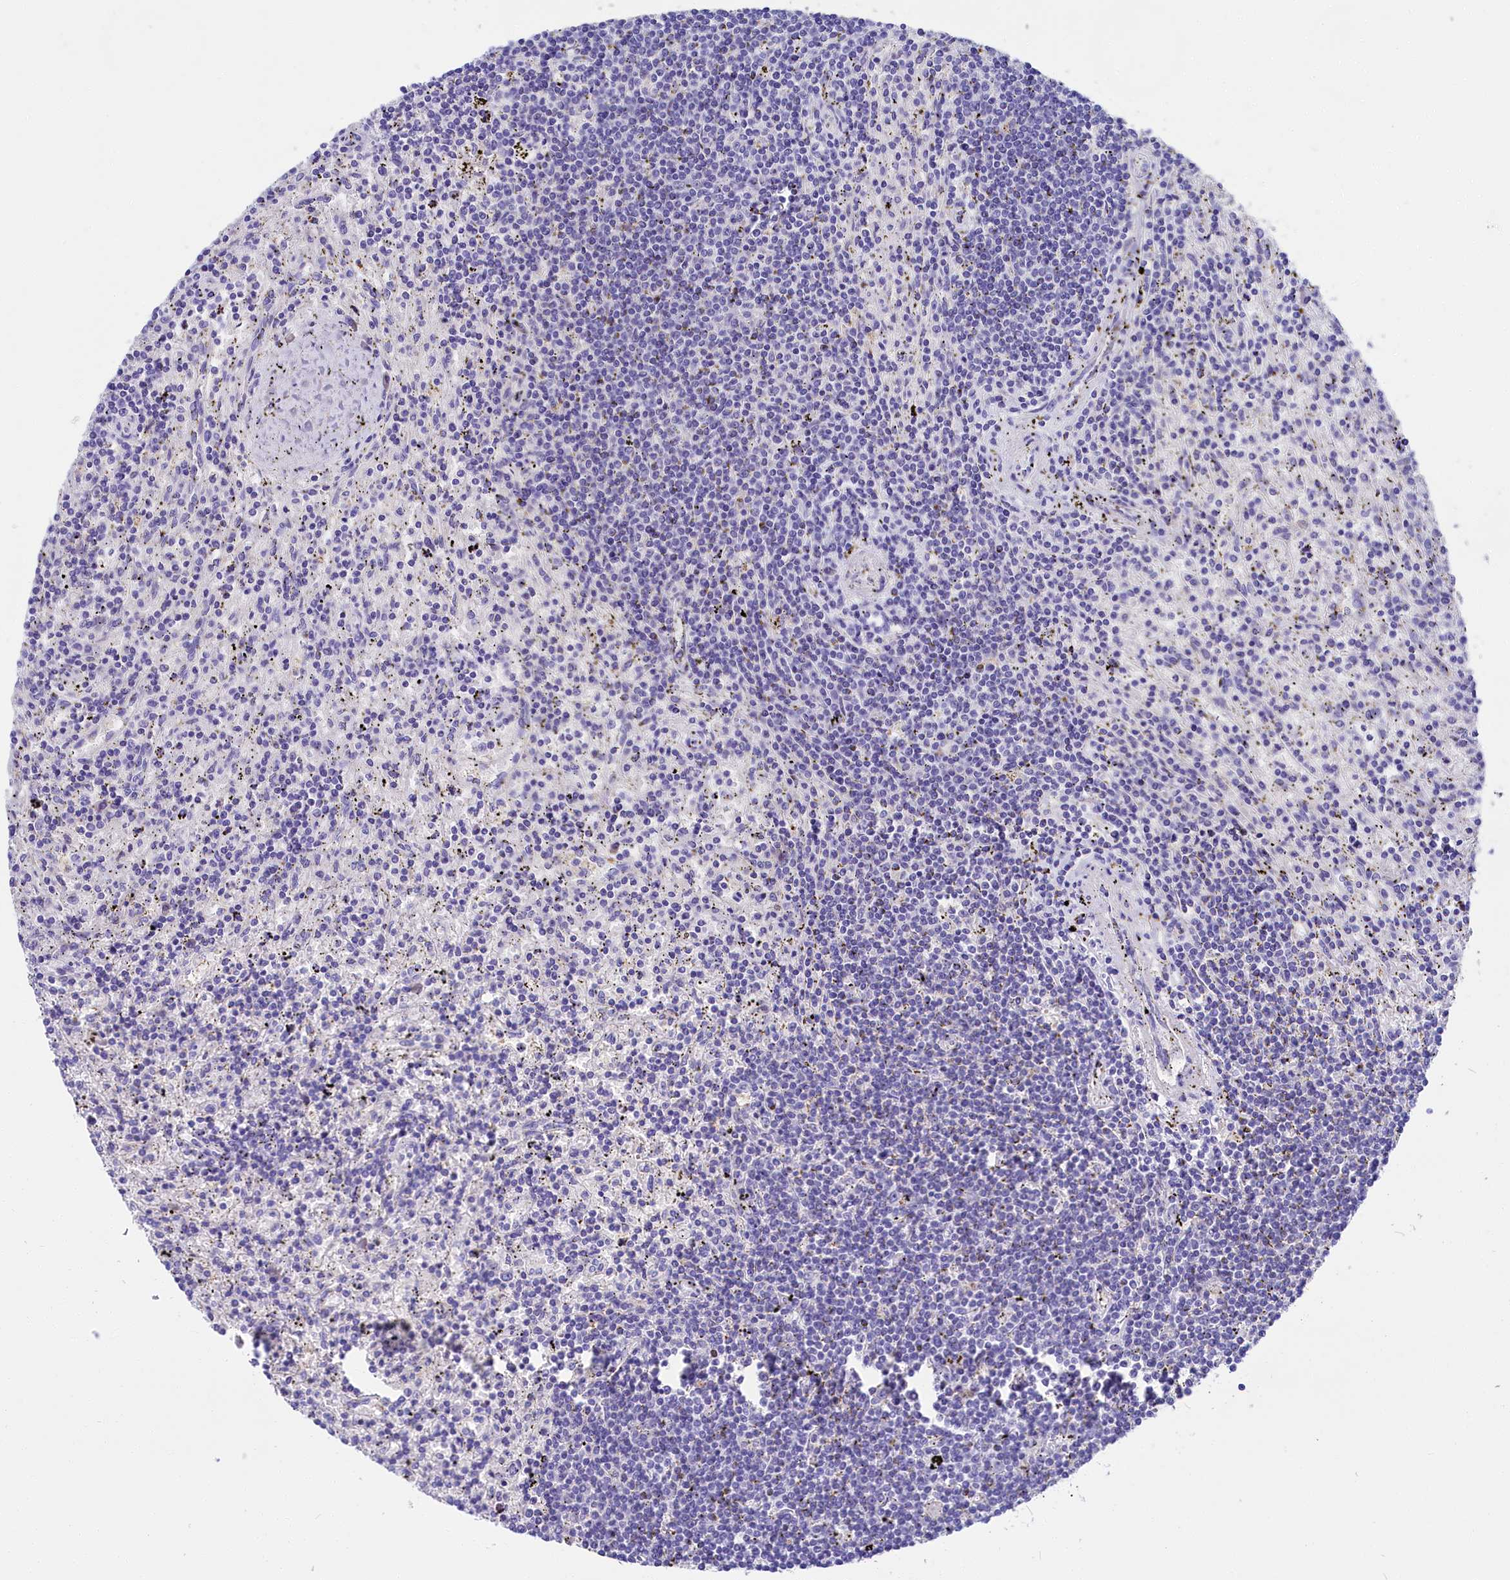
{"staining": {"intensity": "negative", "quantity": "none", "location": "none"}, "tissue": "lymphoma", "cell_type": "Tumor cells", "image_type": "cancer", "snomed": [{"axis": "morphology", "description": "Malignant lymphoma, non-Hodgkin's type, Low grade"}, {"axis": "topography", "description": "Spleen"}], "caption": "DAB (3,3'-diaminobenzidine) immunohistochemical staining of low-grade malignant lymphoma, non-Hodgkin's type demonstrates no significant expression in tumor cells.", "gene": "SULT2A1", "patient": {"sex": "male", "age": 76}}